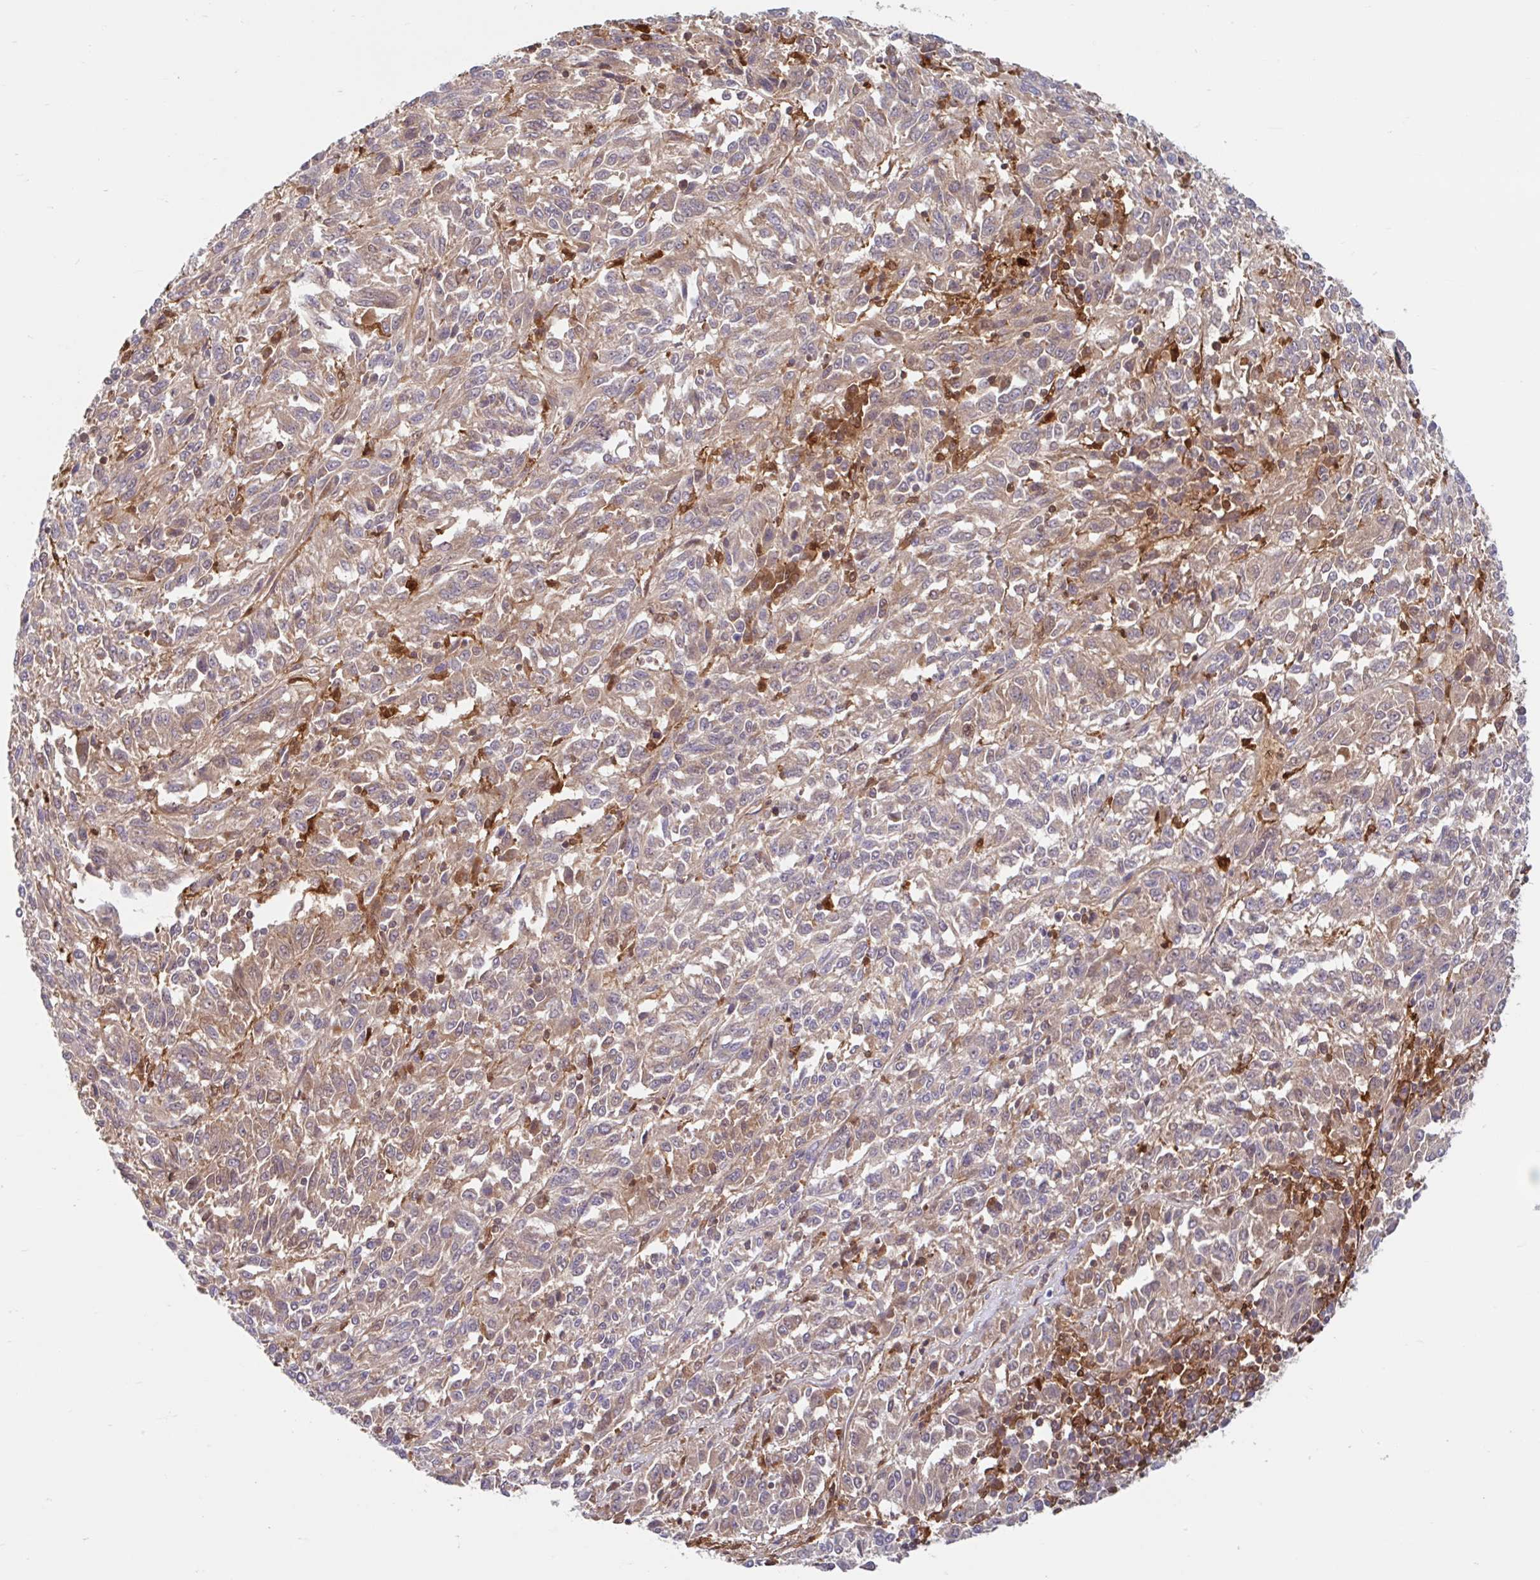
{"staining": {"intensity": "weak", "quantity": "<25%", "location": "cytoplasmic/membranous"}, "tissue": "melanoma", "cell_type": "Tumor cells", "image_type": "cancer", "snomed": [{"axis": "morphology", "description": "Malignant melanoma, Metastatic site"}, {"axis": "topography", "description": "Lung"}], "caption": "High magnification brightfield microscopy of malignant melanoma (metastatic site) stained with DAB (brown) and counterstained with hematoxylin (blue): tumor cells show no significant positivity.", "gene": "BLVRA", "patient": {"sex": "male", "age": 64}}